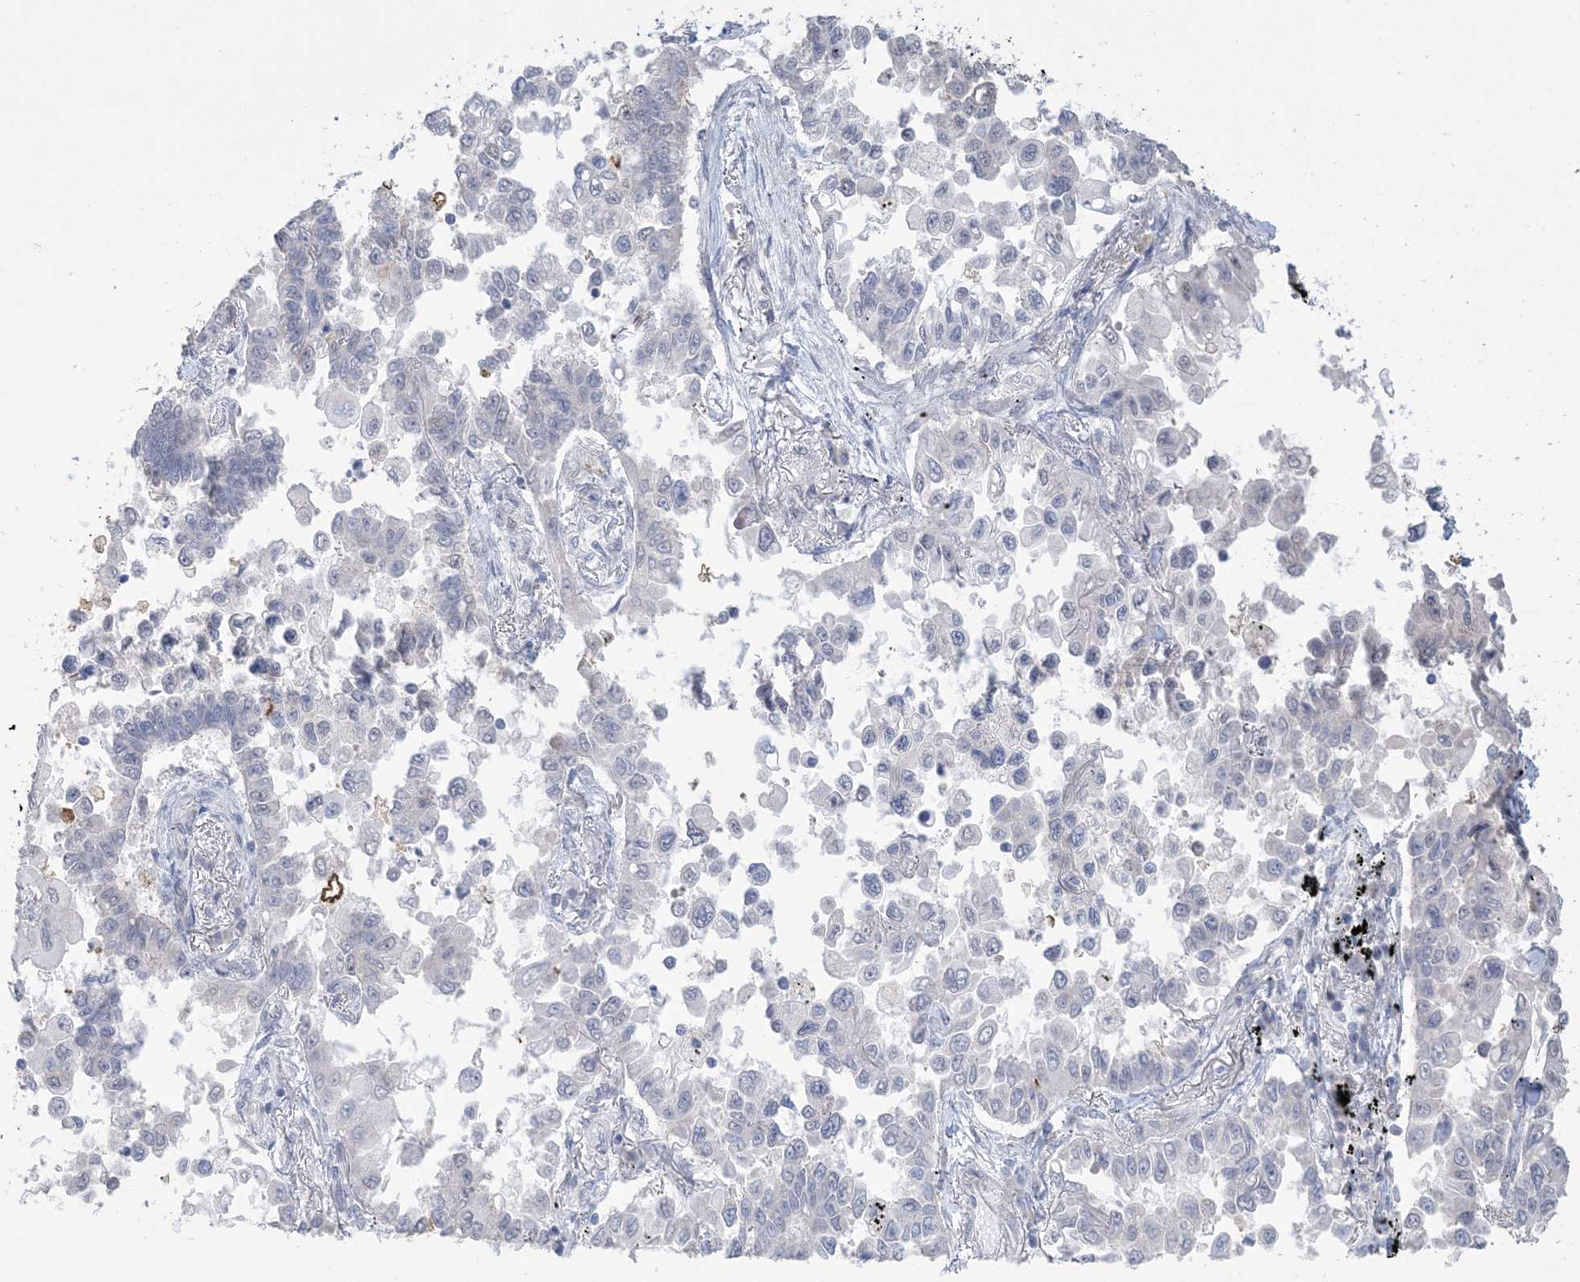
{"staining": {"intensity": "negative", "quantity": "none", "location": "none"}, "tissue": "lung cancer", "cell_type": "Tumor cells", "image_type": "cancer", "snomed": [{"axis": "morphology", "description": "Adenocarcinoma, NOS"}, {"axis": "topography", "description": "Lung"}], "caption": "High magnification brightfield microscopy of lung cancer (adenocarcinoma) stained with DAB (3,3'-diaminobenzidine) (brown) and counterstained with hematoxylin (blue): tumor cells show no significant staining.", "gene": "HMGCS1", "patient": {"sex": "female", "age": 67}}